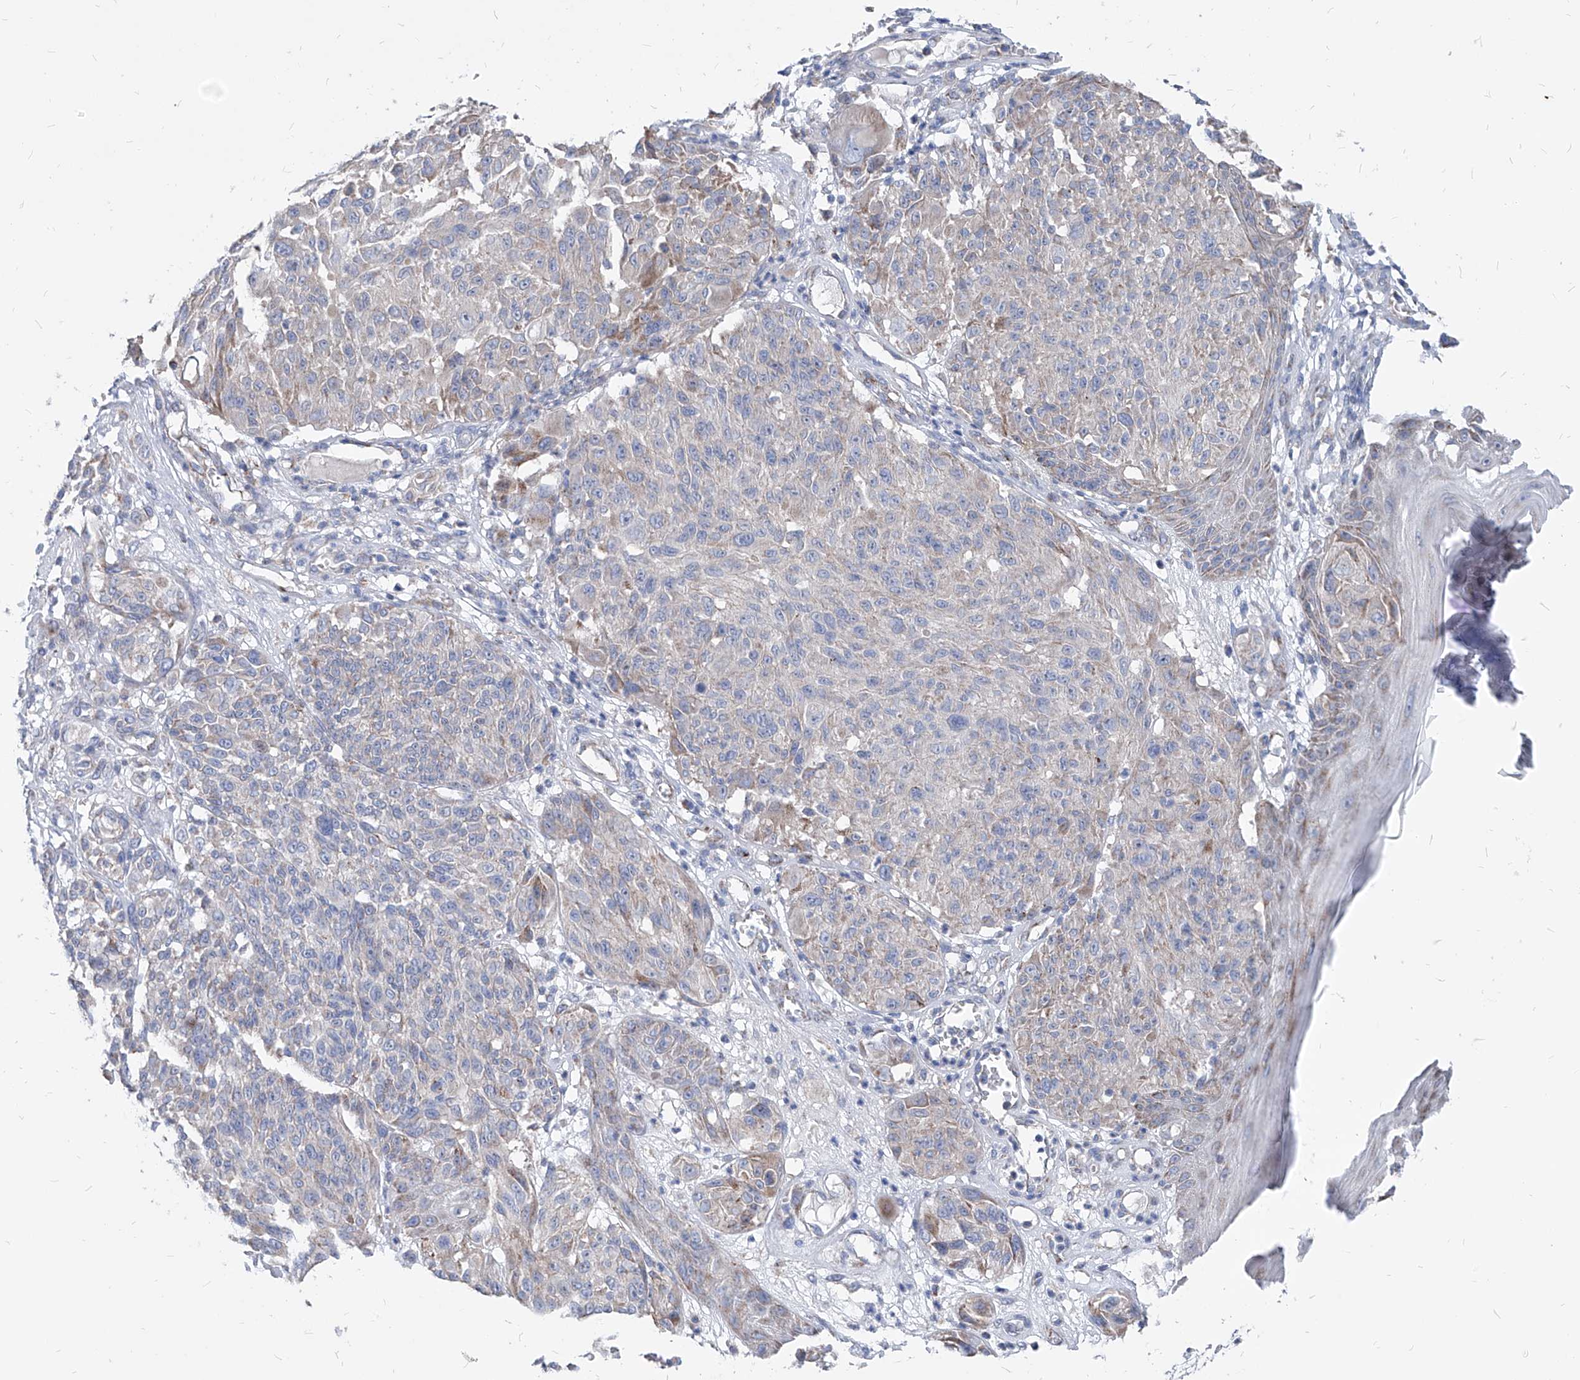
{"staining": {"intensity": "negative", "quantity": "none", "location": "none"}, "tissue": "melanoma", "cell_type": "Tumor cells", "image_type": "cancer", "snomed": [{"axis": "morphology", "description": "Malignant melanoma, NOS"}, {"axis": "topography", "description": "Skin"}], "caption": "This is an immunohistochemistry (IHC) micrograph of human melanoma. There is no expression in tumor cells.", "gene": "AGPS", "patient": {"sex": "male", "age": 83}}